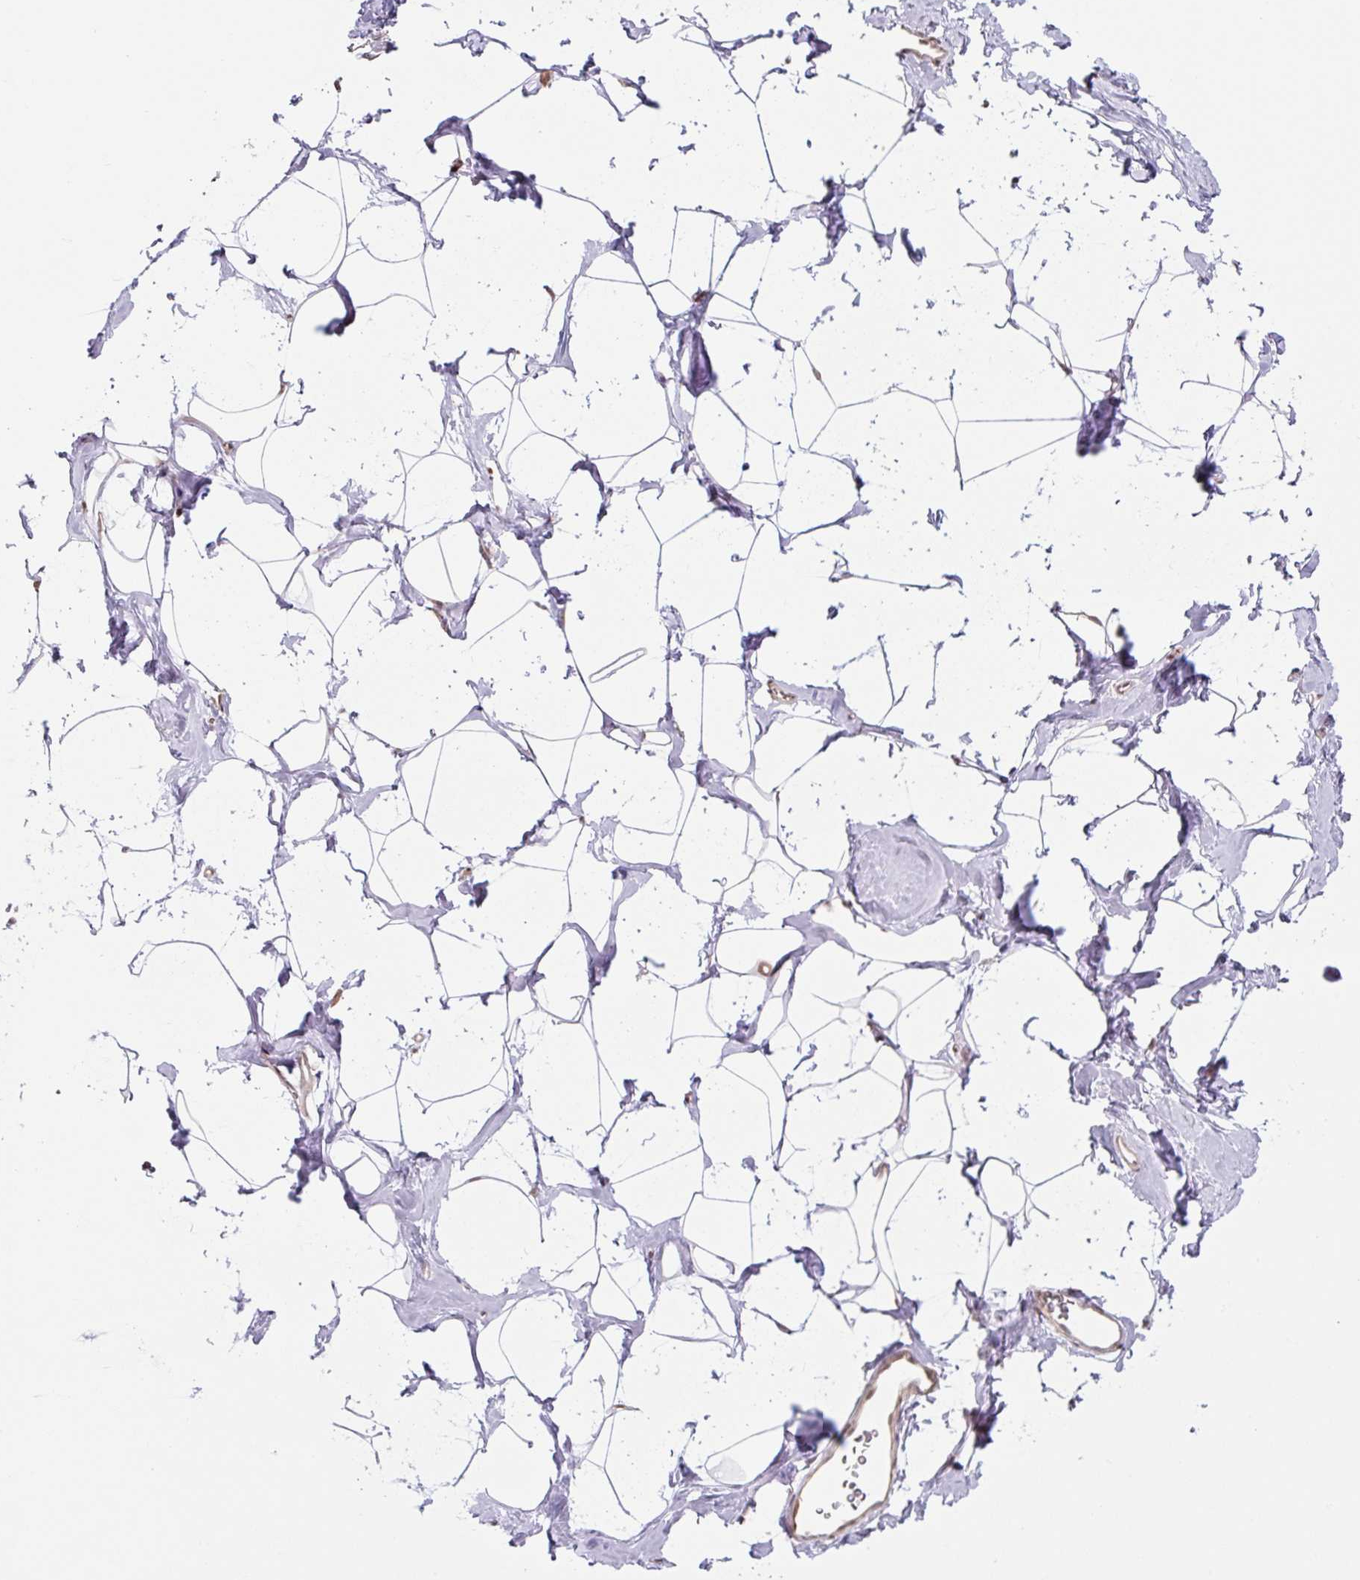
{"staining": {"intensity": "negative", "quantity": "none", "location": "none"}, "tissue": "breast", "cell_type": "Adipocytes", "image_type": "normal", "snomed": [{"axis": "morphology", "description": "Normal tissue, NOS"}, {"axis": "topography", "description": "Breast"}], "caption": "Image shows no protein expression in adipocytes of normal breast. Nuclei are stained in blue.", "gene": "TCFL5", "patient": {"sex": "female", "age": 32}}